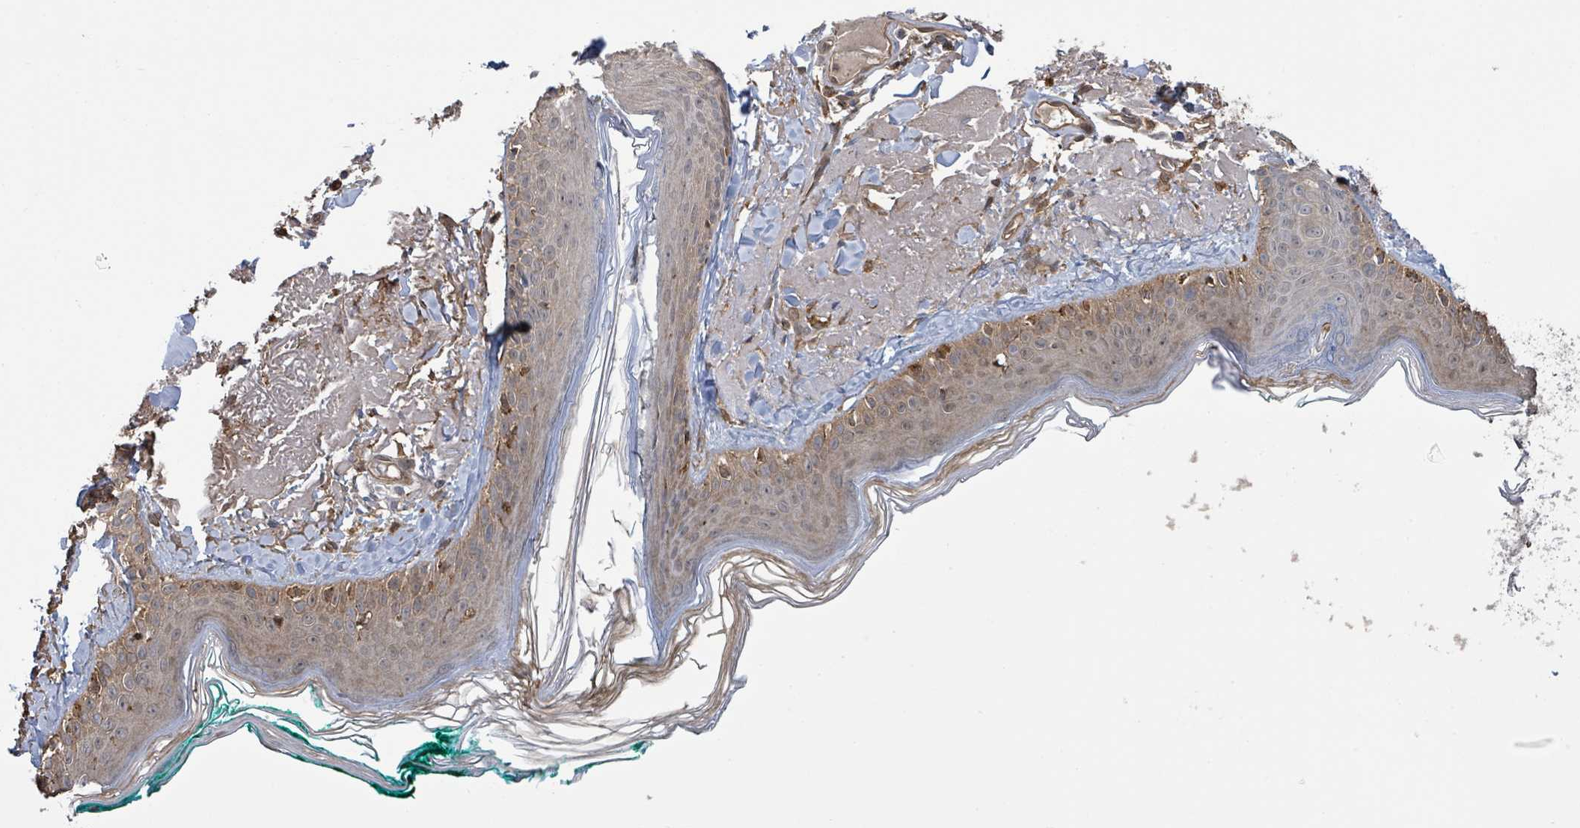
{"staining": {"intensity": "moderate", "quantity": ">75%", "location": "cytoplasmic/membranous"}, "tissue": "skin", "cell_type": "Fibroblasts", "image_type": "normal", "snomed": [{"axis": "morphology", "description": "Normal tissue, NOS"}, {"axis": "morphology", "description": "Malignant melanoma, NOS"}, {"axis": "topography", "description": "Skin"}], "caption": "Skin stained with IHC exhibits moderate cytoplasmic/membranous expression in approximately >75% of fibroblasts.", "gene": "ARPIN", "patient": {"sex": "male", "age": 80}}